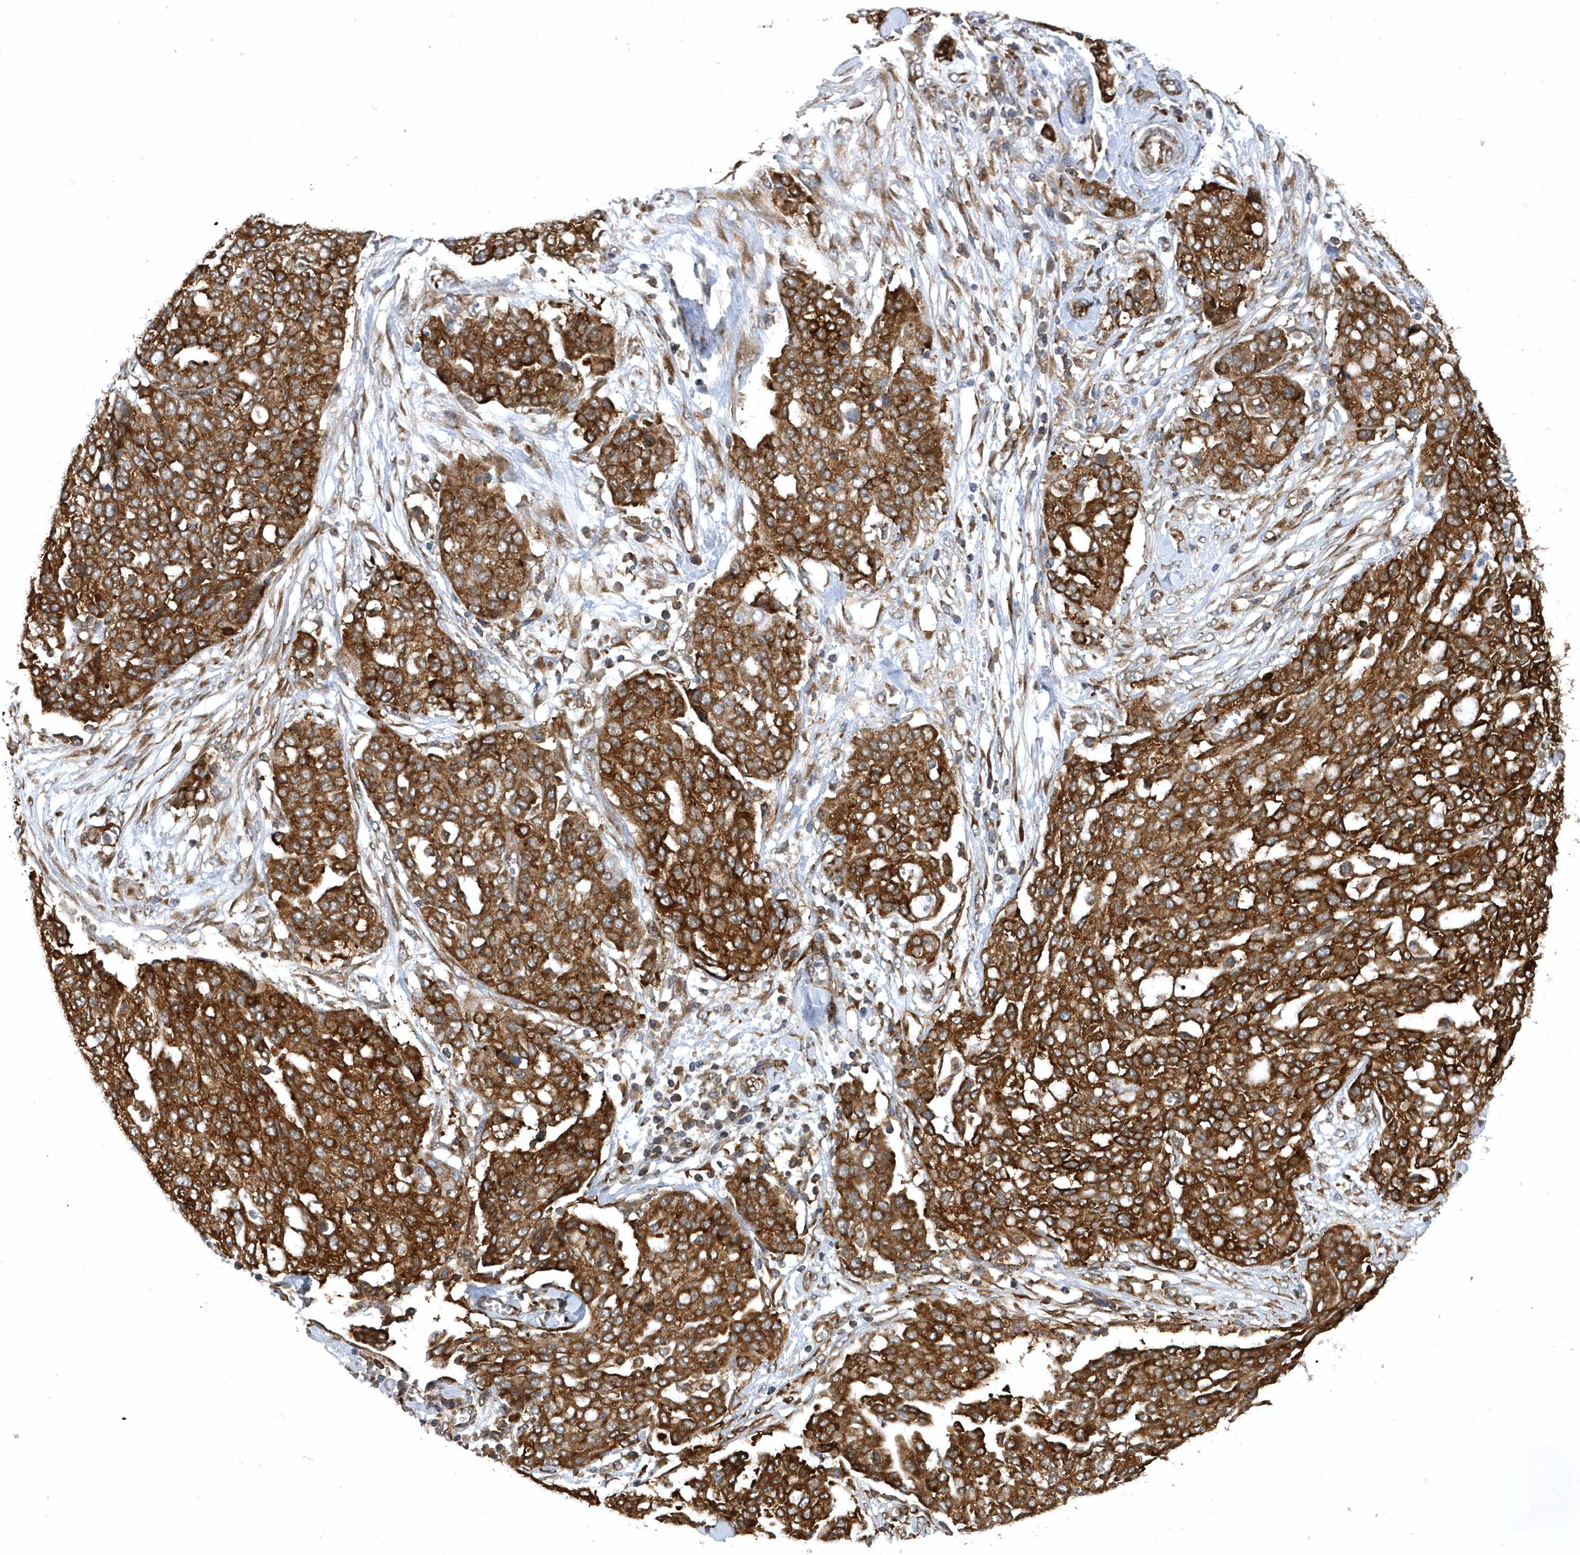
{"staining": {"intensity": "strong", "quantity": ">75%", "location": "cytoplasmic/membranous"}, "tissue": "ovarian cancer", "cell_type": "Tumor cells", "image_type": "cancer", "snomed": [{"axis": "morphology", "description": "Cystadenocarcinoma, serous, NOS"}, {"axis": "topography", "description": "Soft tissue"}, {"axis": "topography", "description": "Ovary"}], "caption": "Strong cytoplasmic/membranous protein staining is seen in approximately >75% of tumor cells in ovarian serous cystadenocarcinoma.", "gene": "PHF1", "patient": {"sex": "female", "age": 57}}